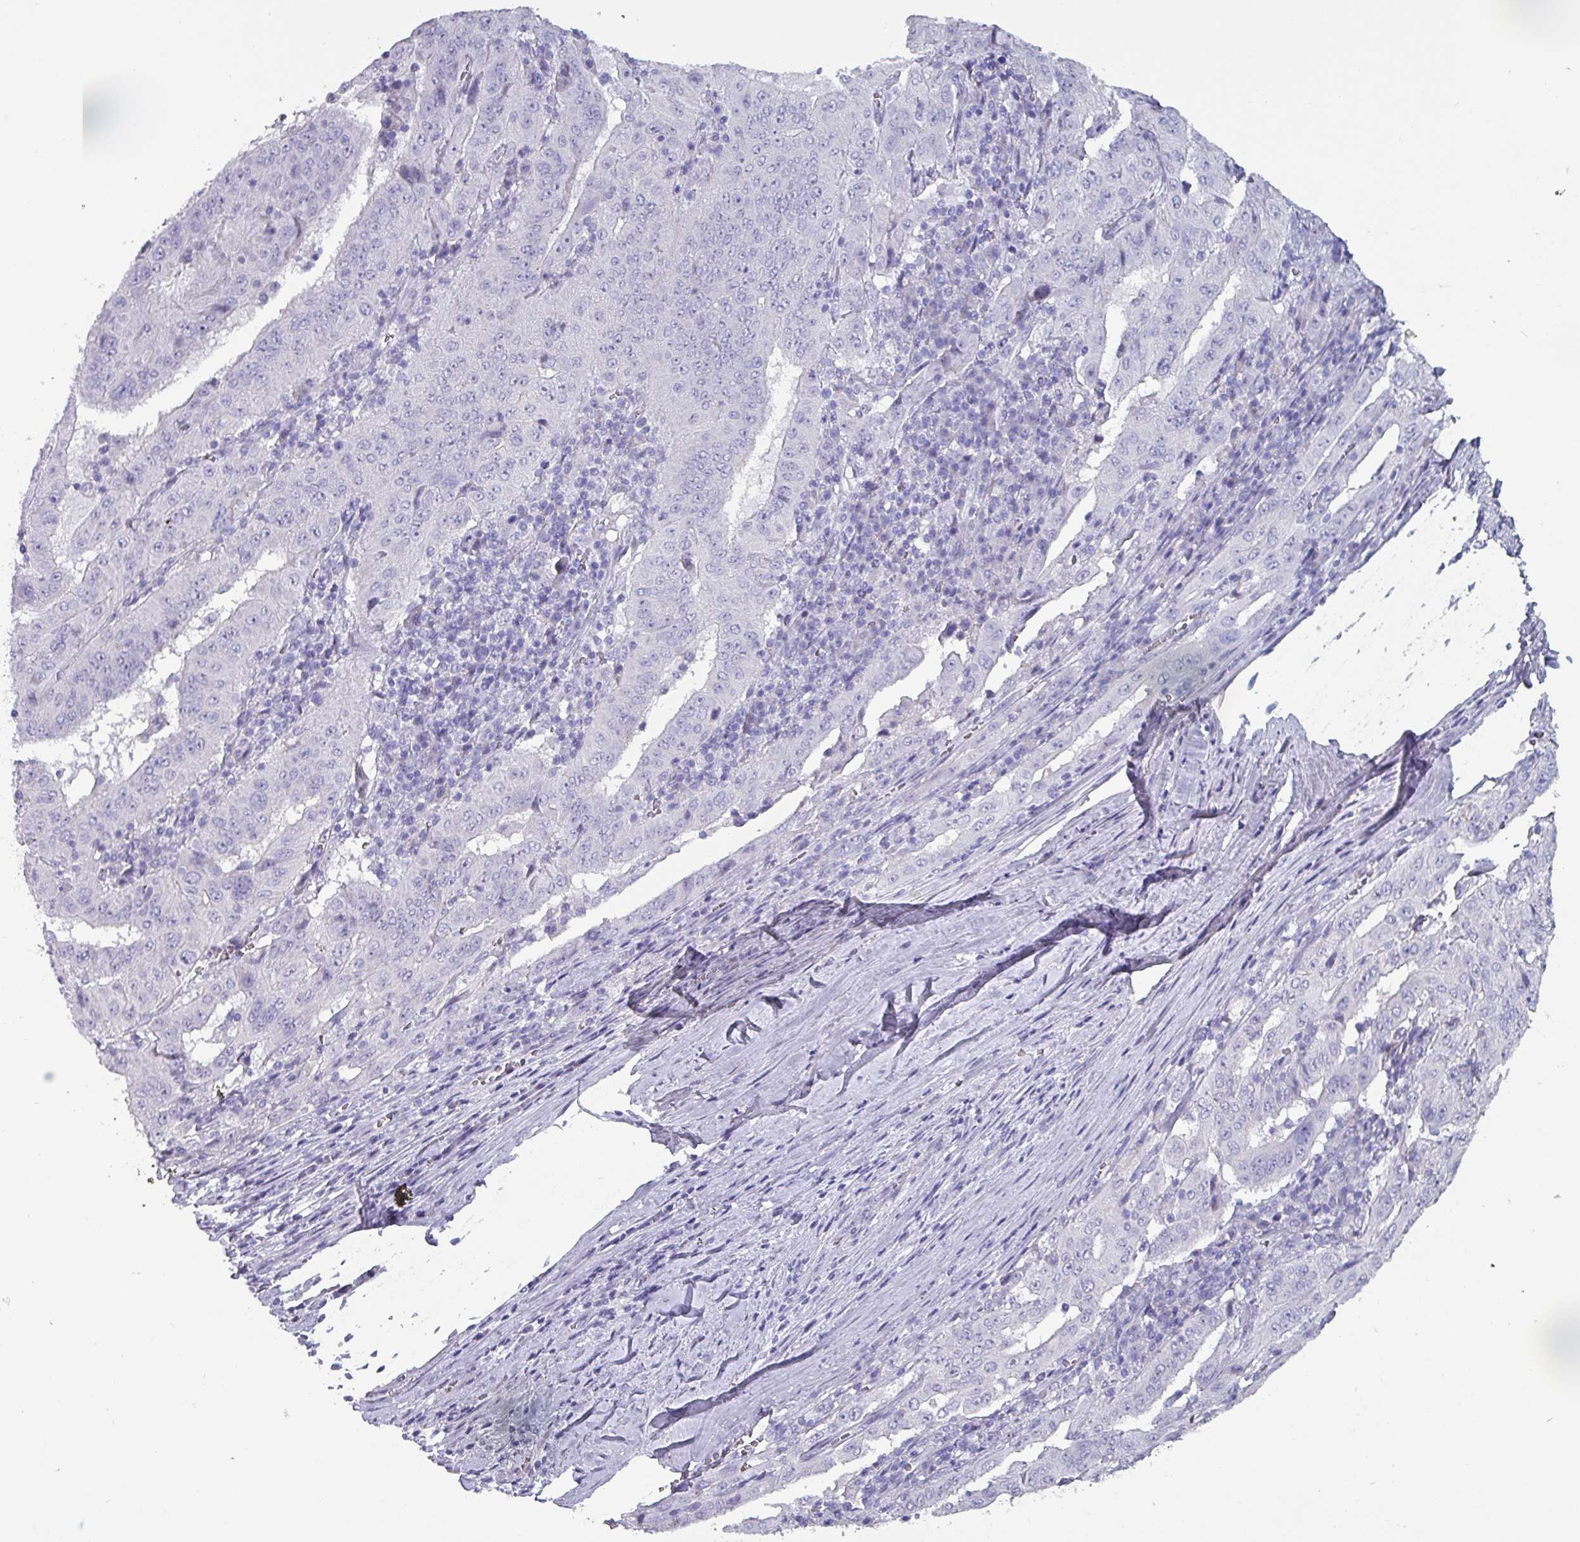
{"staining": {"intensity": "negative", "quantity": "none", "location": "none"}, "tissue": "pancreatic cancer", "cell_type": "Tumor cells", "image_type": "cancer", "snomed": [{"axis": "morphology", "description": "Adenocarcinoma, NOS"}, {"axis": "topography", "description": "Pancreas"}], "caption": "Immunohistochemistry (IHC) of human pancreatic adenocarcinoma exhibits no positivity in tumor cells.", "gene": "INS-IGF2", "patient": {"sex": "male", "age": 63}}